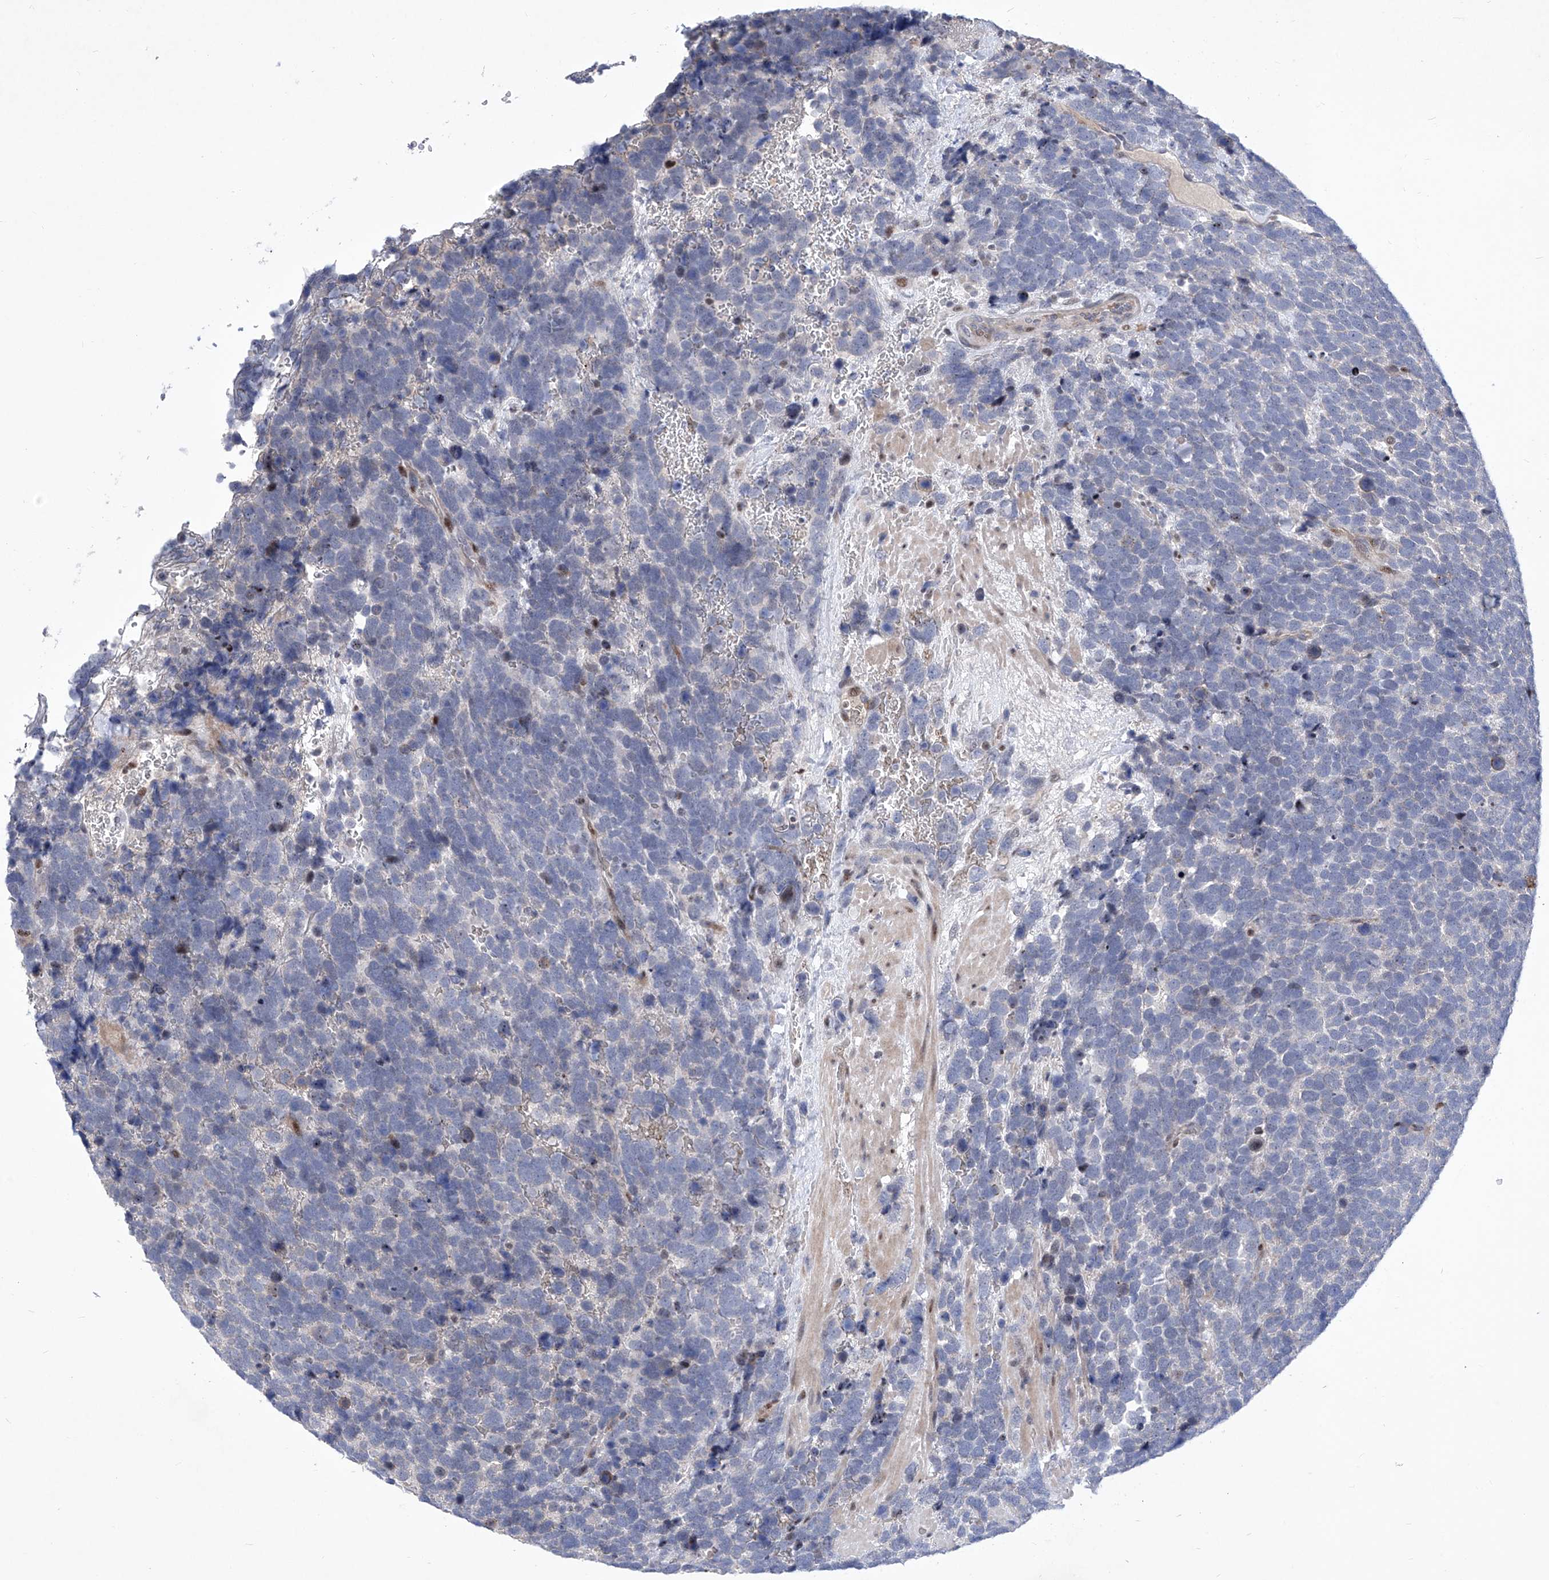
{"staining": {"intensity": "negative", "quantity": "none", "location": "none"}, "tissue": "urothelial cancer", "cell_type": "Tumor cells", "image_type": "cancer", "snomed": [{"axis": "morphology", "description": "Urothelial carcinoma, High grade"}, {"axis": "topography", "description": "Urinary bladder"}], "caption": "A photomicrograph of human high-grade urothelial carcinoma is negative for staining in tumor cells. (DAB IHC with hematoxylin counter stain).", "gene": "NUFIP1", "patient": {"sex": "female", "age": 82}}